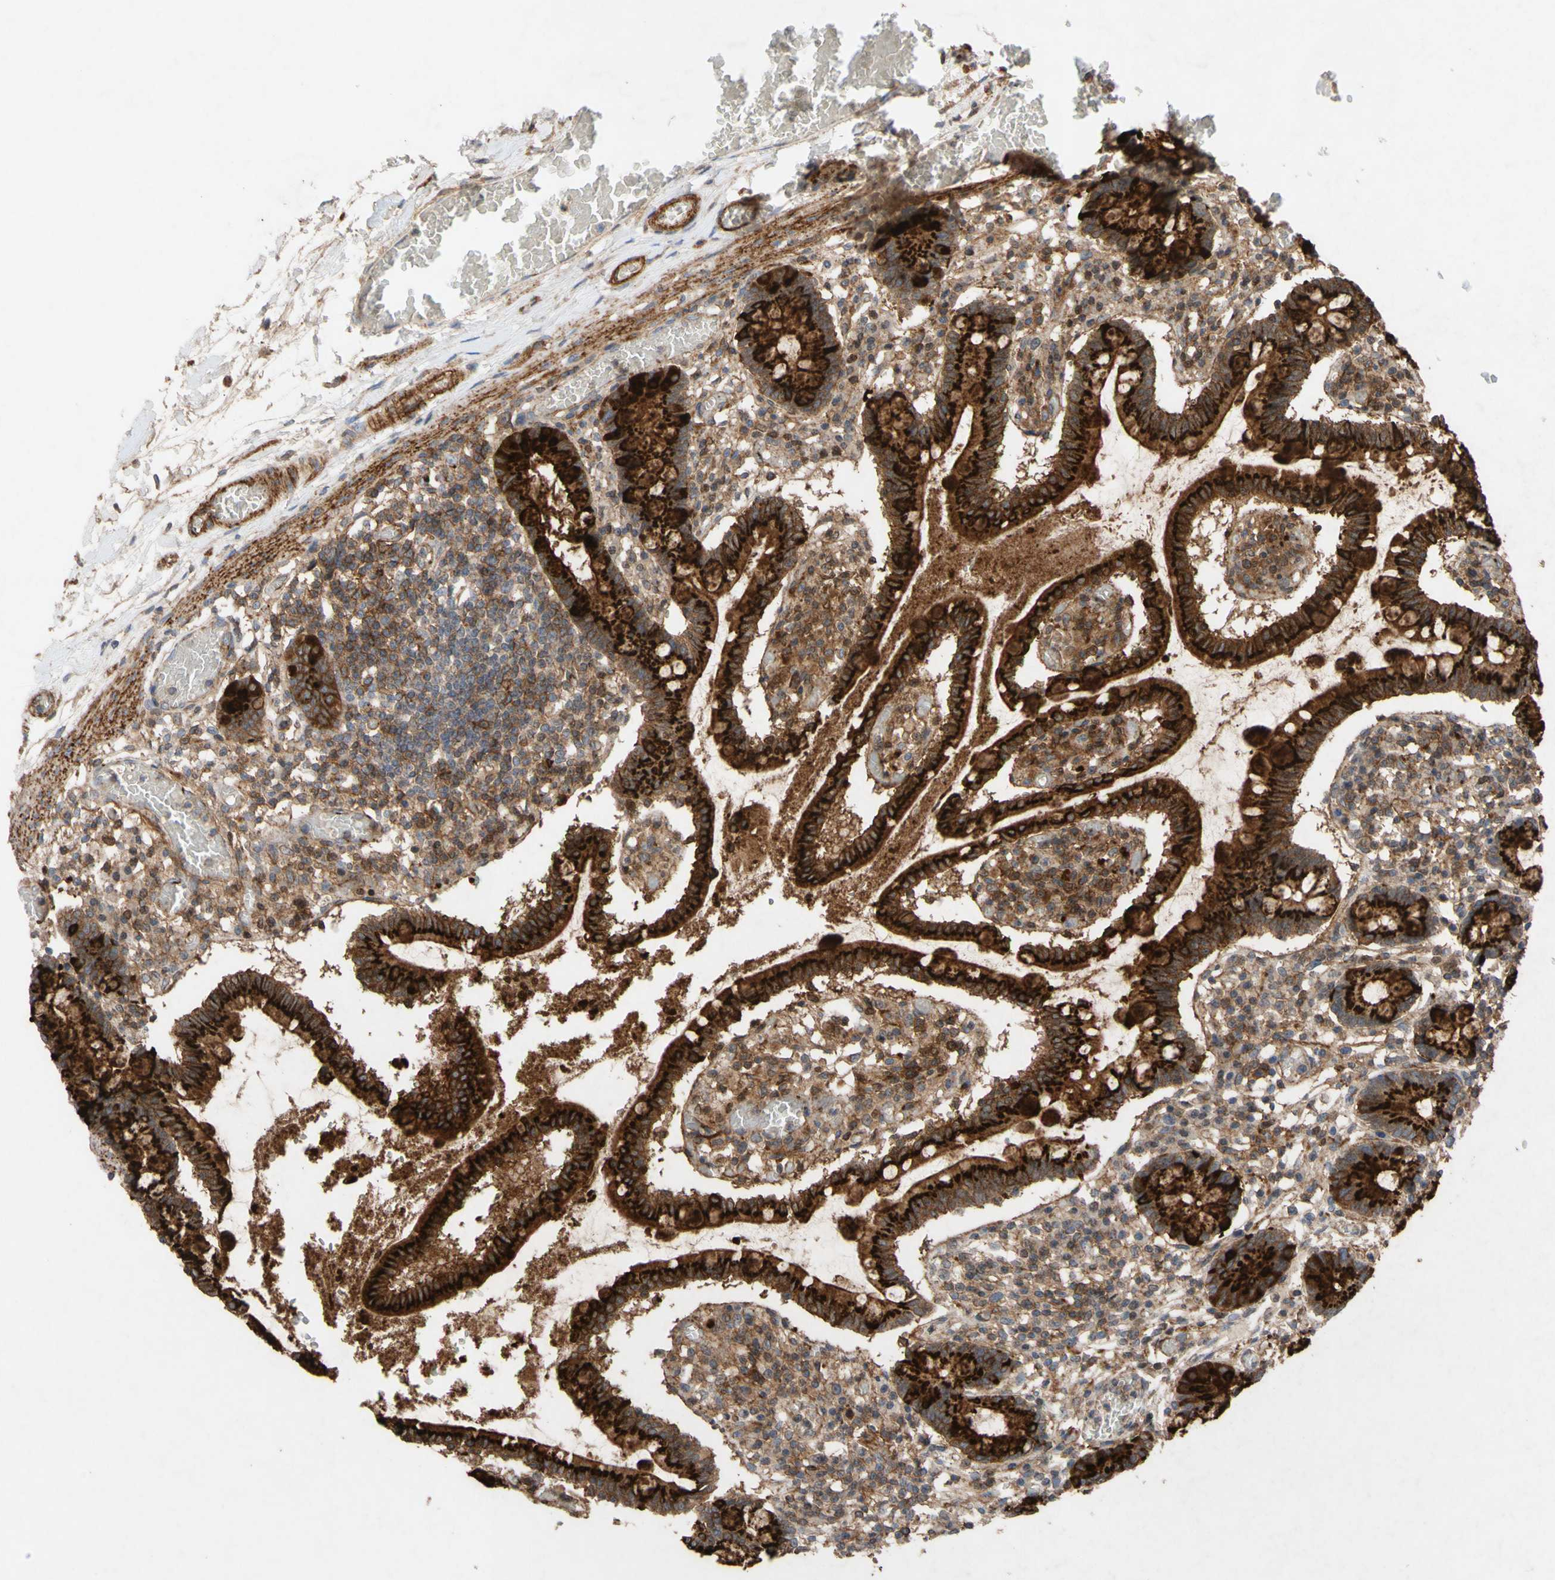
{"staining": {"intensity": "strong", "quantity": "25%-75%", "location": "cytoplasmic/membranous"}, "tissue": "small intestine", "cell_type": "Glandular cells", "image_type": "normal", "snomed": [{"axis": "morphology", "description": "Normal tissue, NOS"}, {"axis": "topography", "description": "Small intestine"}], "caption": "DAB immunohistochemical staining of normal small intestine shows strong cytoplasmic/membranous protein staining in about 25%-75% of glandular cells. The protein of interest is shown in brown color, while the nuclei are stained blue.", "gene": "ATP2A3", "patient": {"sex": "female", "age": 61}}